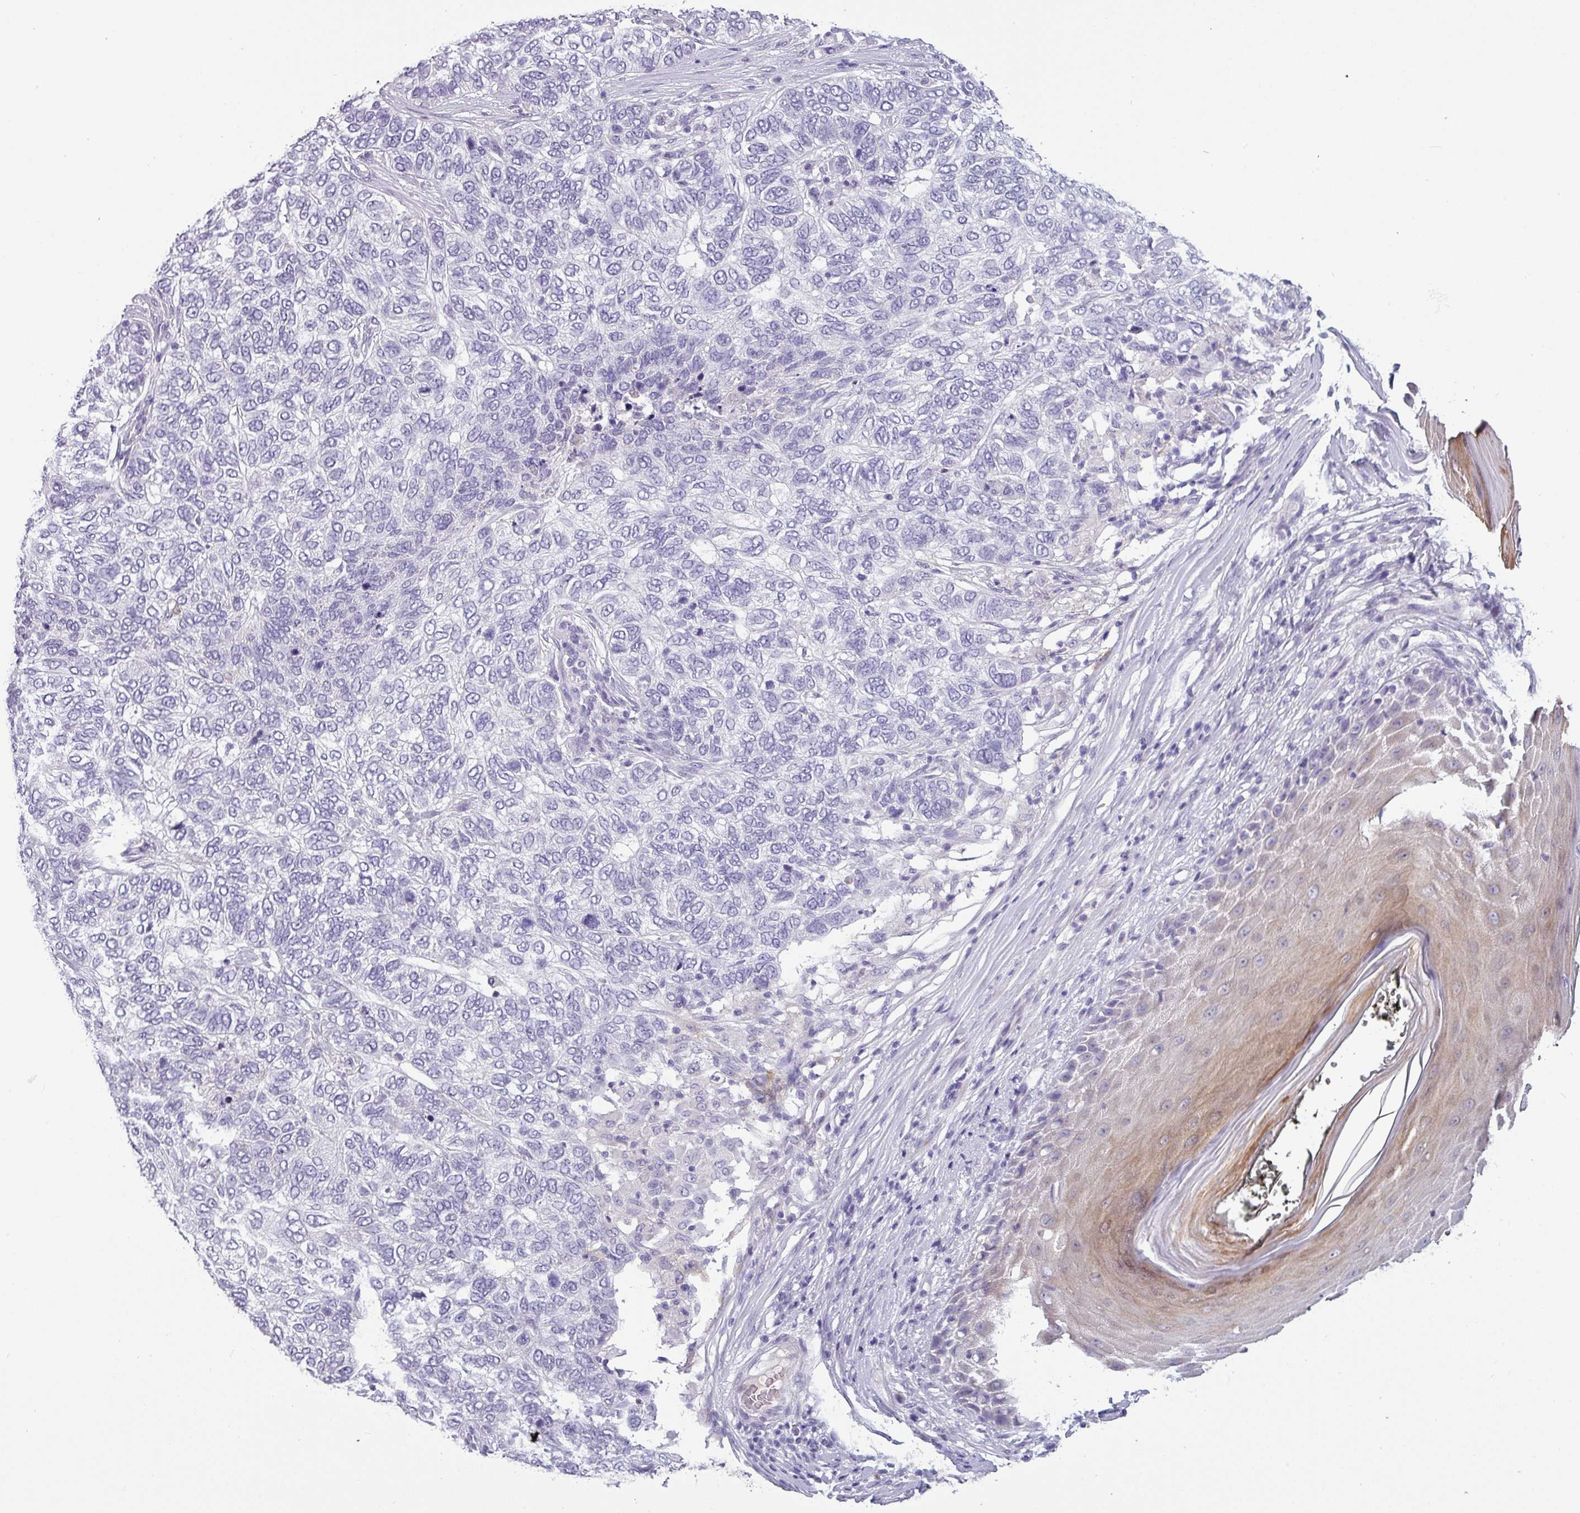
{"staining": {"intensity": "negative", "quantity": "none", "location": "none"}, "tissue": "skin cancer", "cell_type": "Tumor cells", "image_type": "cancer", "snomed": [{"axis": "morphology", "description": "Basal cell carcinoma"}, {"axis": "topography", "description": "Skin"}], "caption": "Tumor cells are negative for brown protein staining in skin cancer. (Stains: DAB IHC with hematoxylin counter stain, Microscopy: brightfield microscopy at high magnification).", "gene": "SLC26A9", "patient": {"sex": "female", "age": 65}}